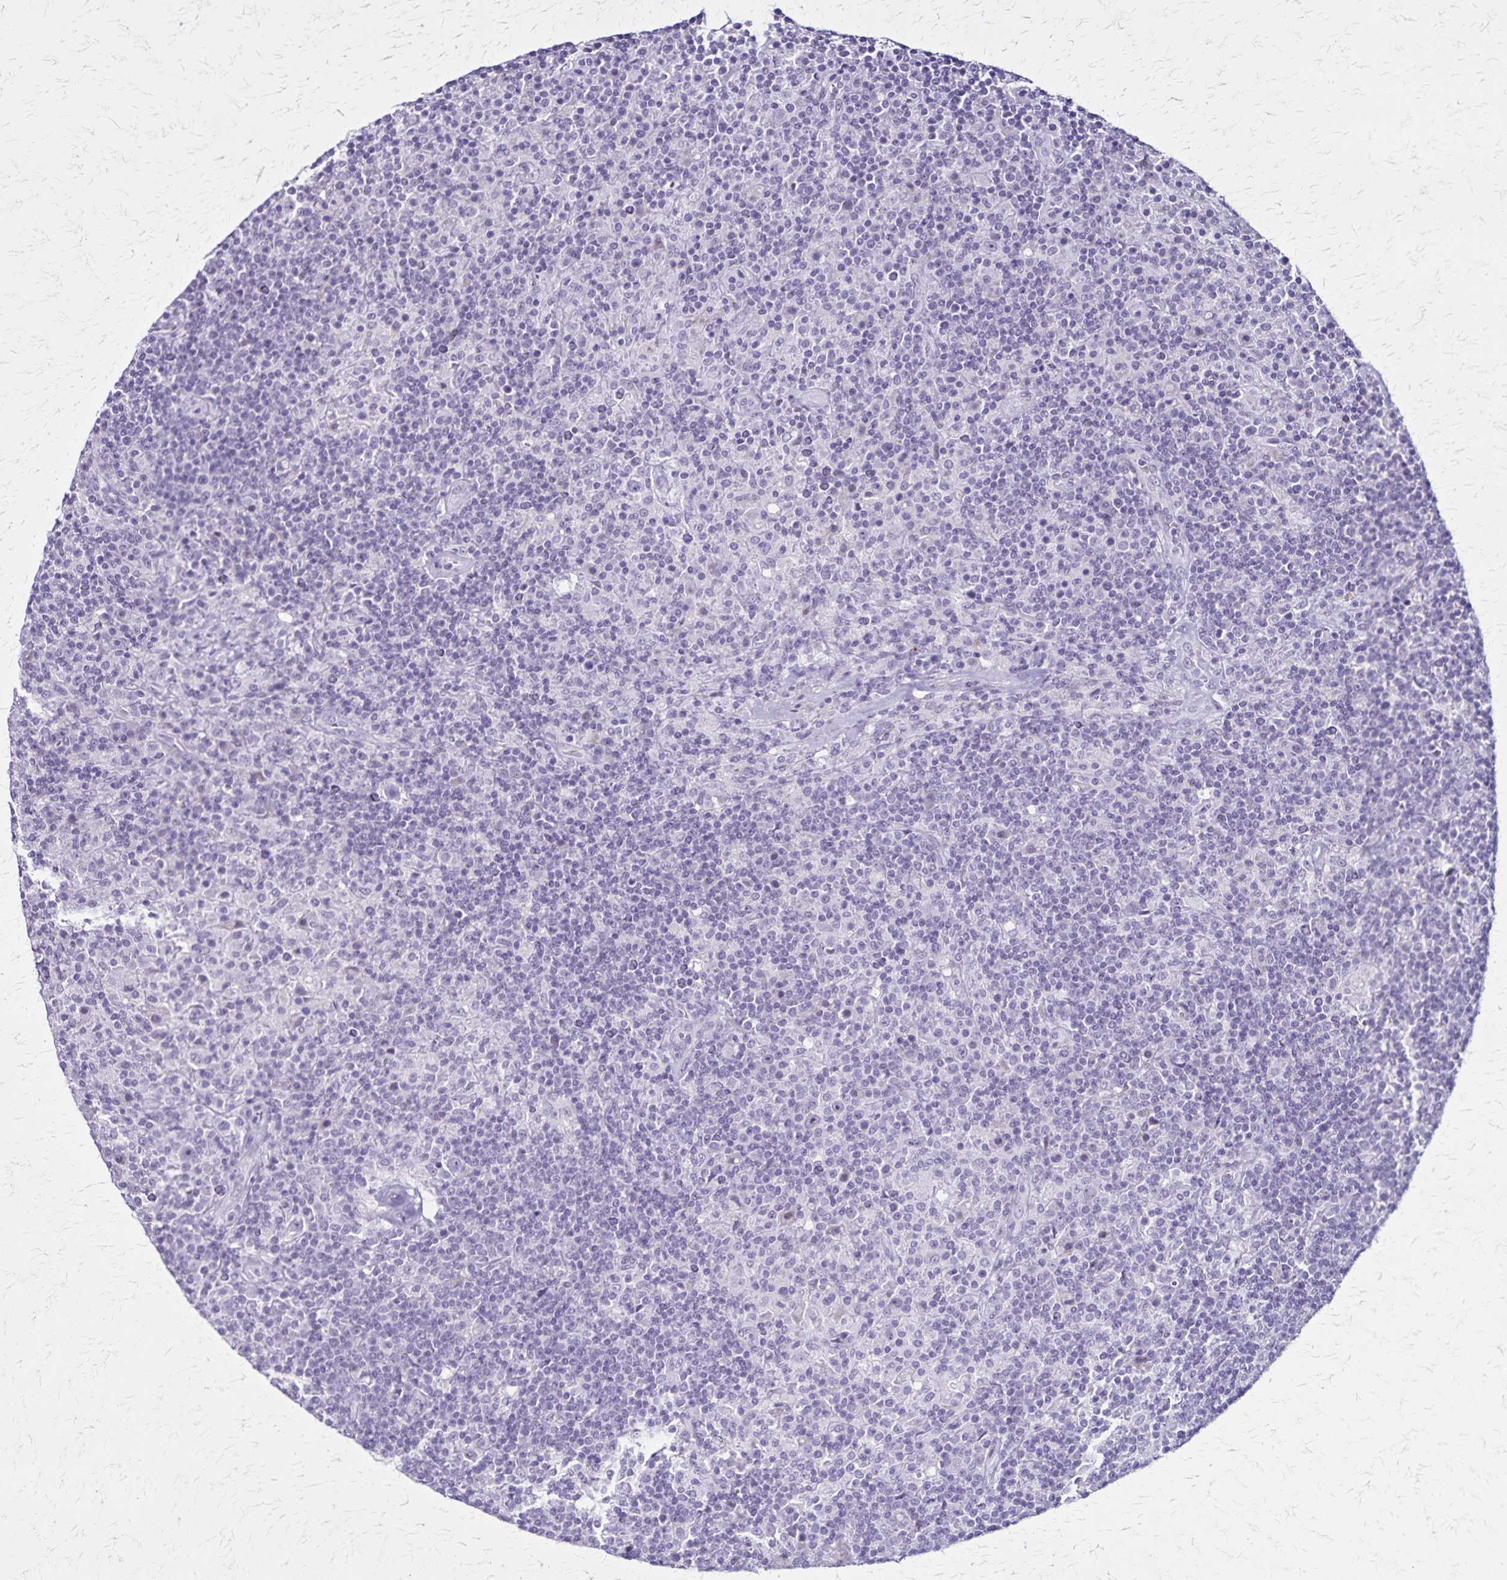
{"staining": {"intensity": "negative", "quantity": "none", "location": "none"}, "tissue": "lymphoma", "cell_type": "Tumor cells", "image_type": "cancer", "snomed": [{"axis": "morphology", "description": "Hodgkin's disease, NOS"}, {"axis": "topography", "description": "Lymph node"}], "caption": "Immunohistochemistry histopathology image of human Hodgkin's disease stained for a protein (brown), which reveals no staining in tumor cells.", "gene": "OR51B5", "patient": {"sex": "male", "age": 70}}